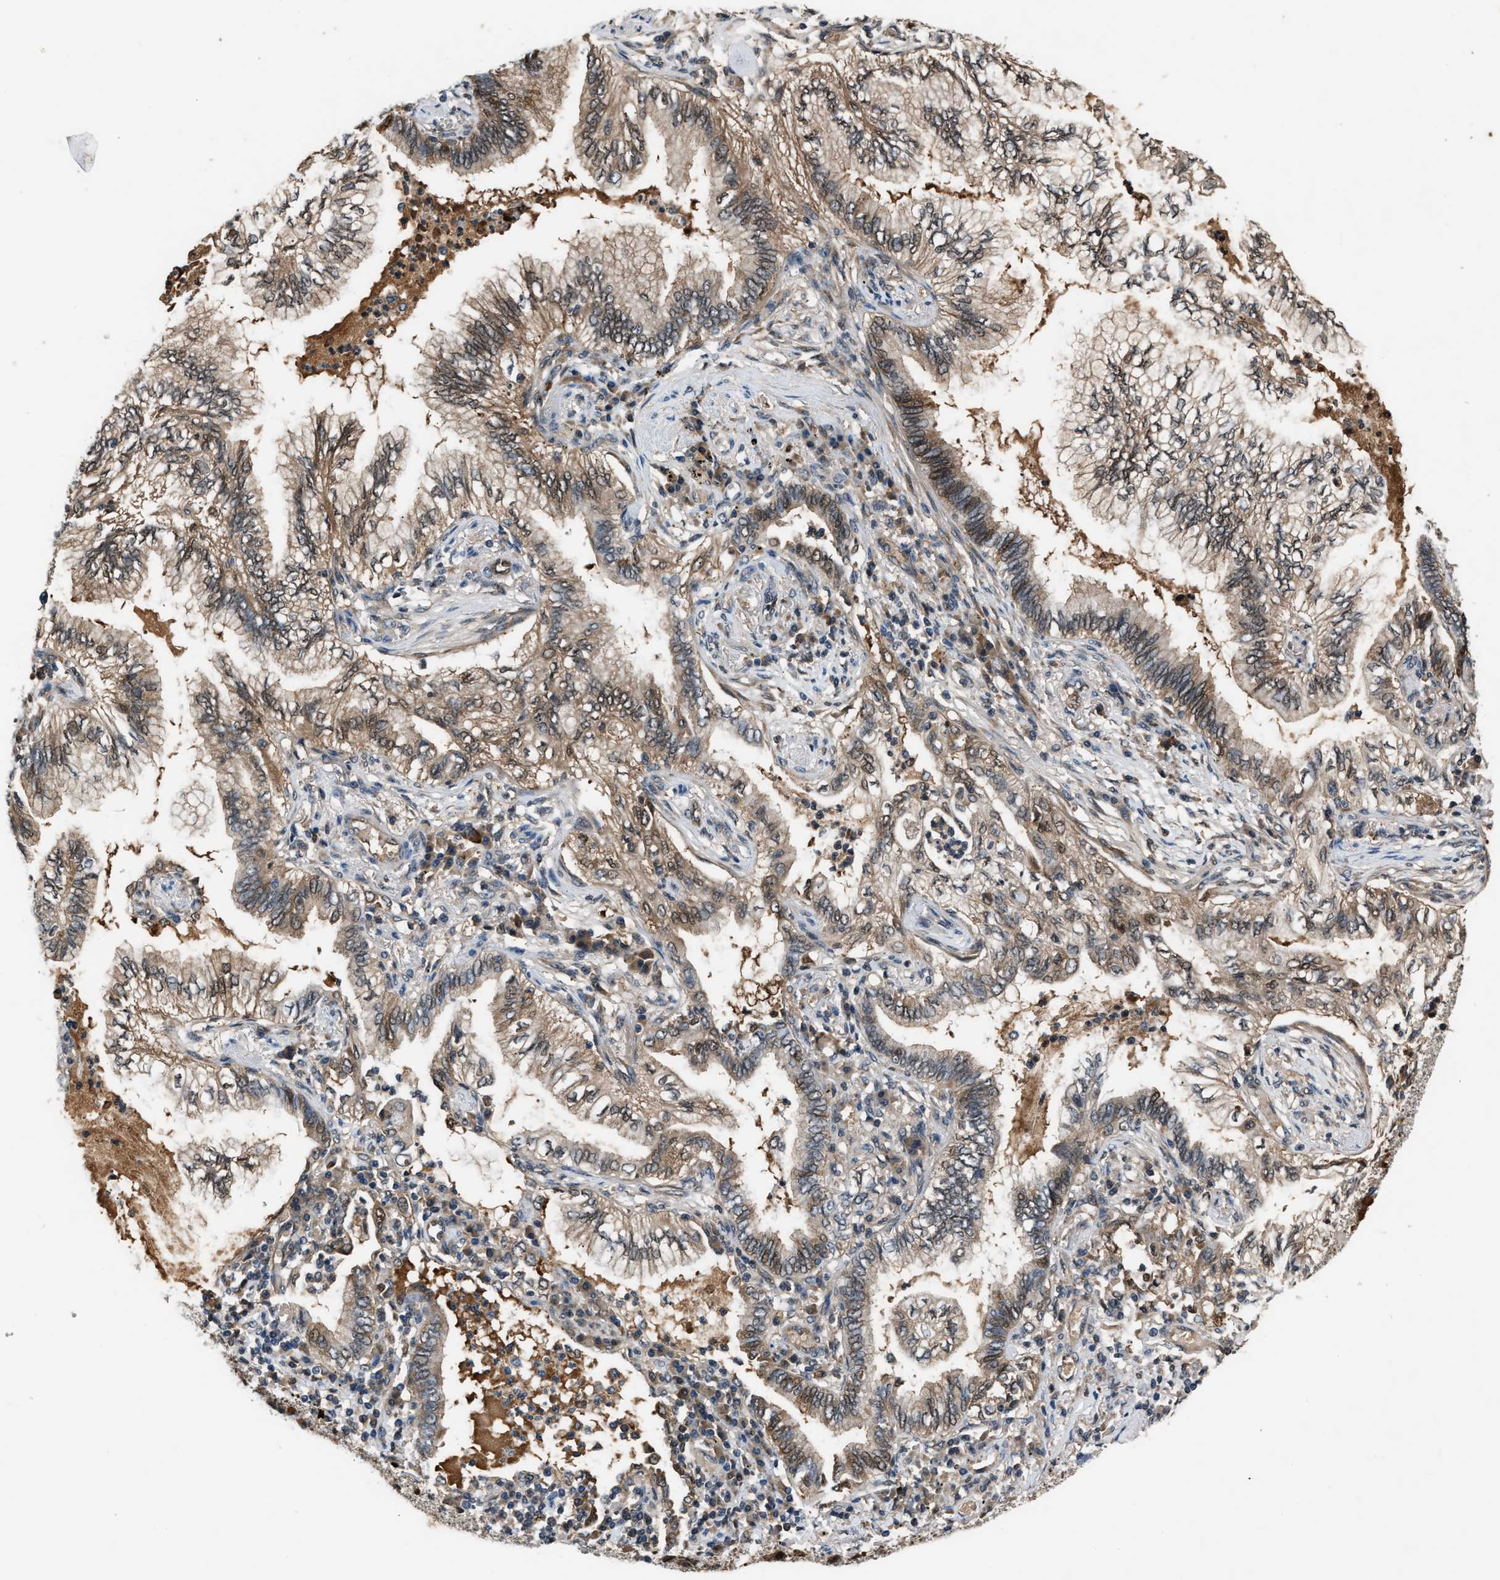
{"staining": {"intensity": "weak", "quantity": ">75%", "location": "cytoplasmic/membranous"}, "tissue": "lung cancer", "cell_type": "Tumor cells", "image_type": "cancer", "snomed": [{"axis": "morphology", "description": "Normal tissue, NOS"}, {"axis": "morphology", "description": "Adenocarcinoma, NOS"}, {"axis": "topography", "description": "Bronchus"}, {"axis": "topography", "description": "Lung"}], "caption": "Weak cytoplasmic/membranous expression for a protein is identified in about >75% of tumor cells of lung adenocarcinoma using immunohistochemistry (IHC).", "gene": "TP53I3", "patient": {"sex": "female", "age": 70}}